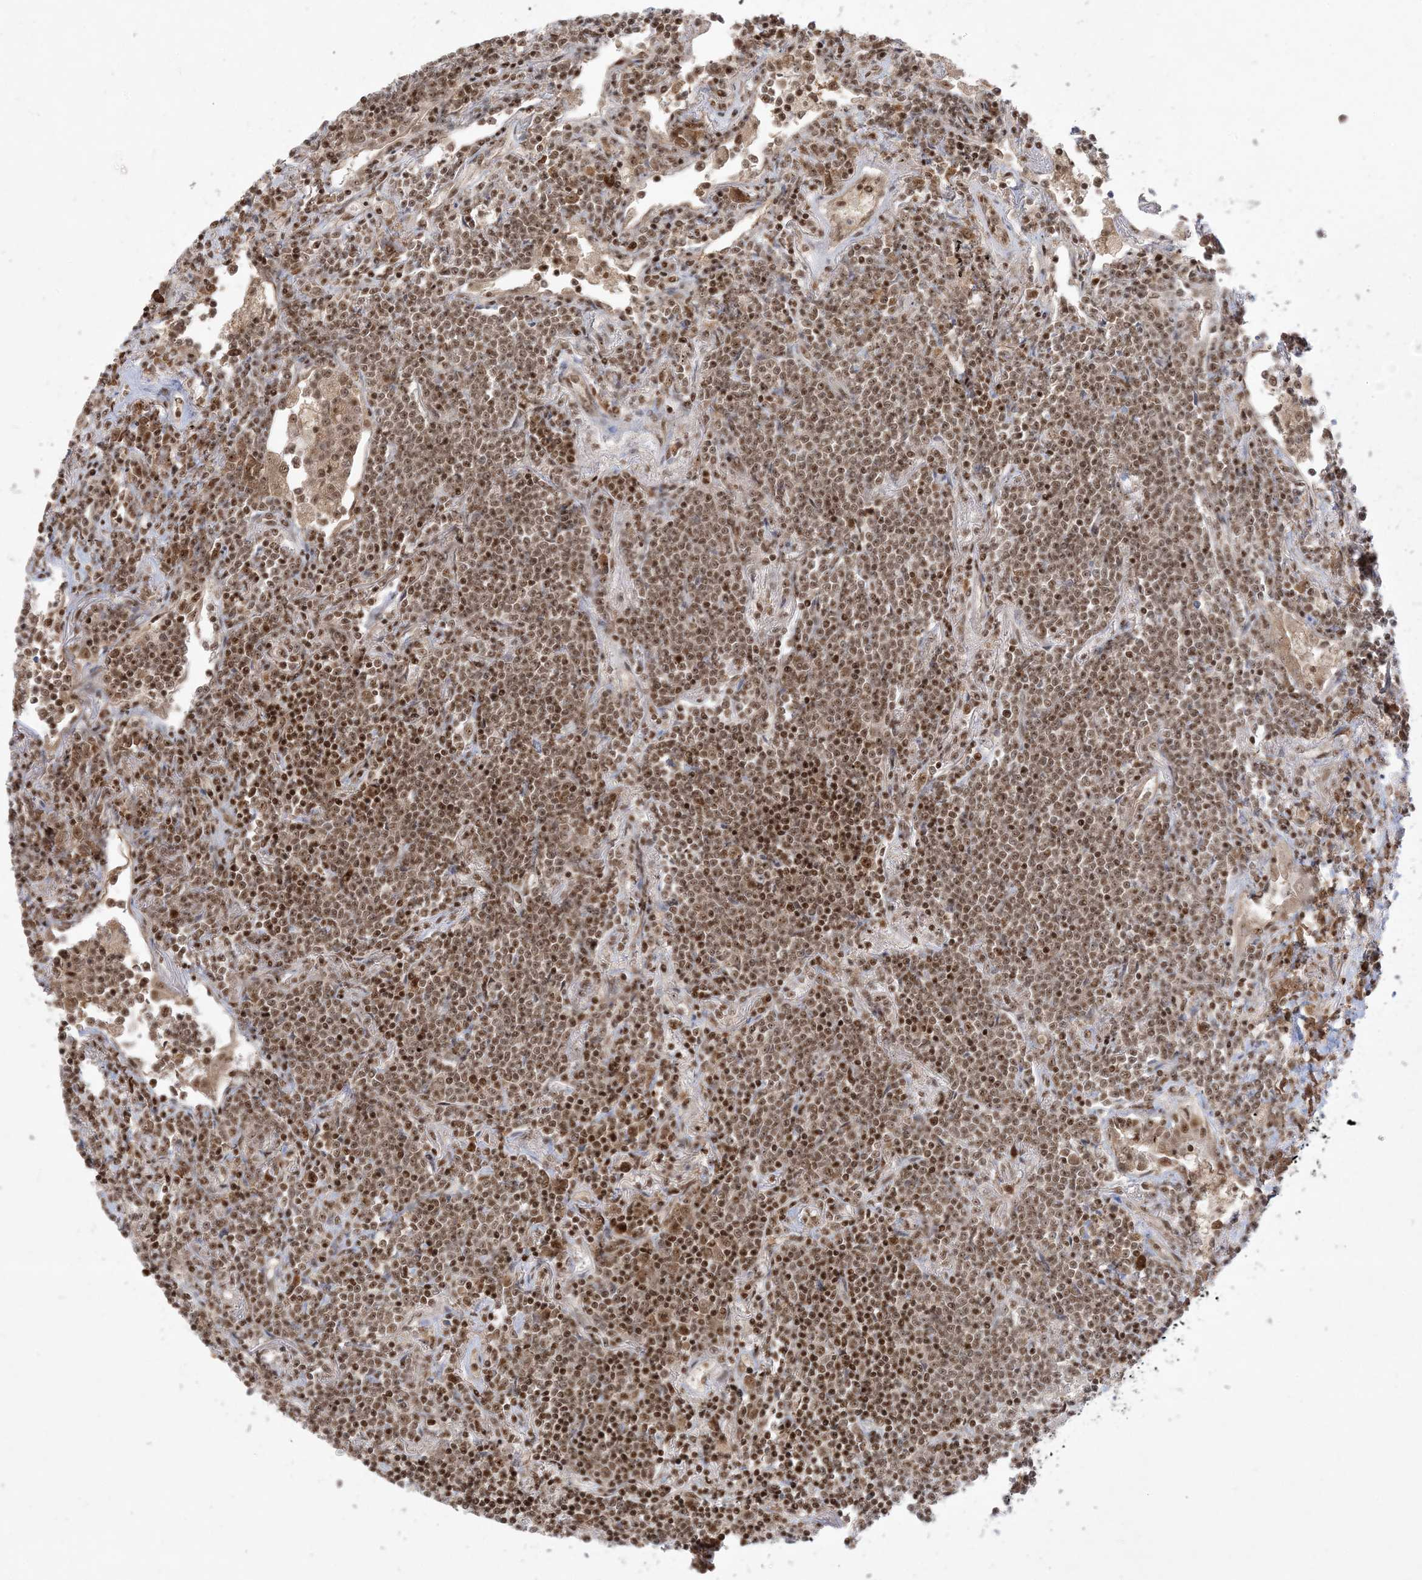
{"staining": {"intensity": "moderate", "quantity": ">75%", "location": "nuclear"}, "tissue": "lymphoma", "cell_type": "Tumor cells", "image_type": "cancer", "snomed": [{"axis": "morphology", "description": "Malignant lymphoma, non-Hodgkin's type, Low grade"}, {"axis": "topography", "description": "Lung"}], "caption": "Low-grade malignant lymphoma, non-Hodgkin's type stained with a protein marker exhibits moderate staining in tumor cells.", "gene": "PPIL2", "patient": {"sex": "female", "age": 71}}